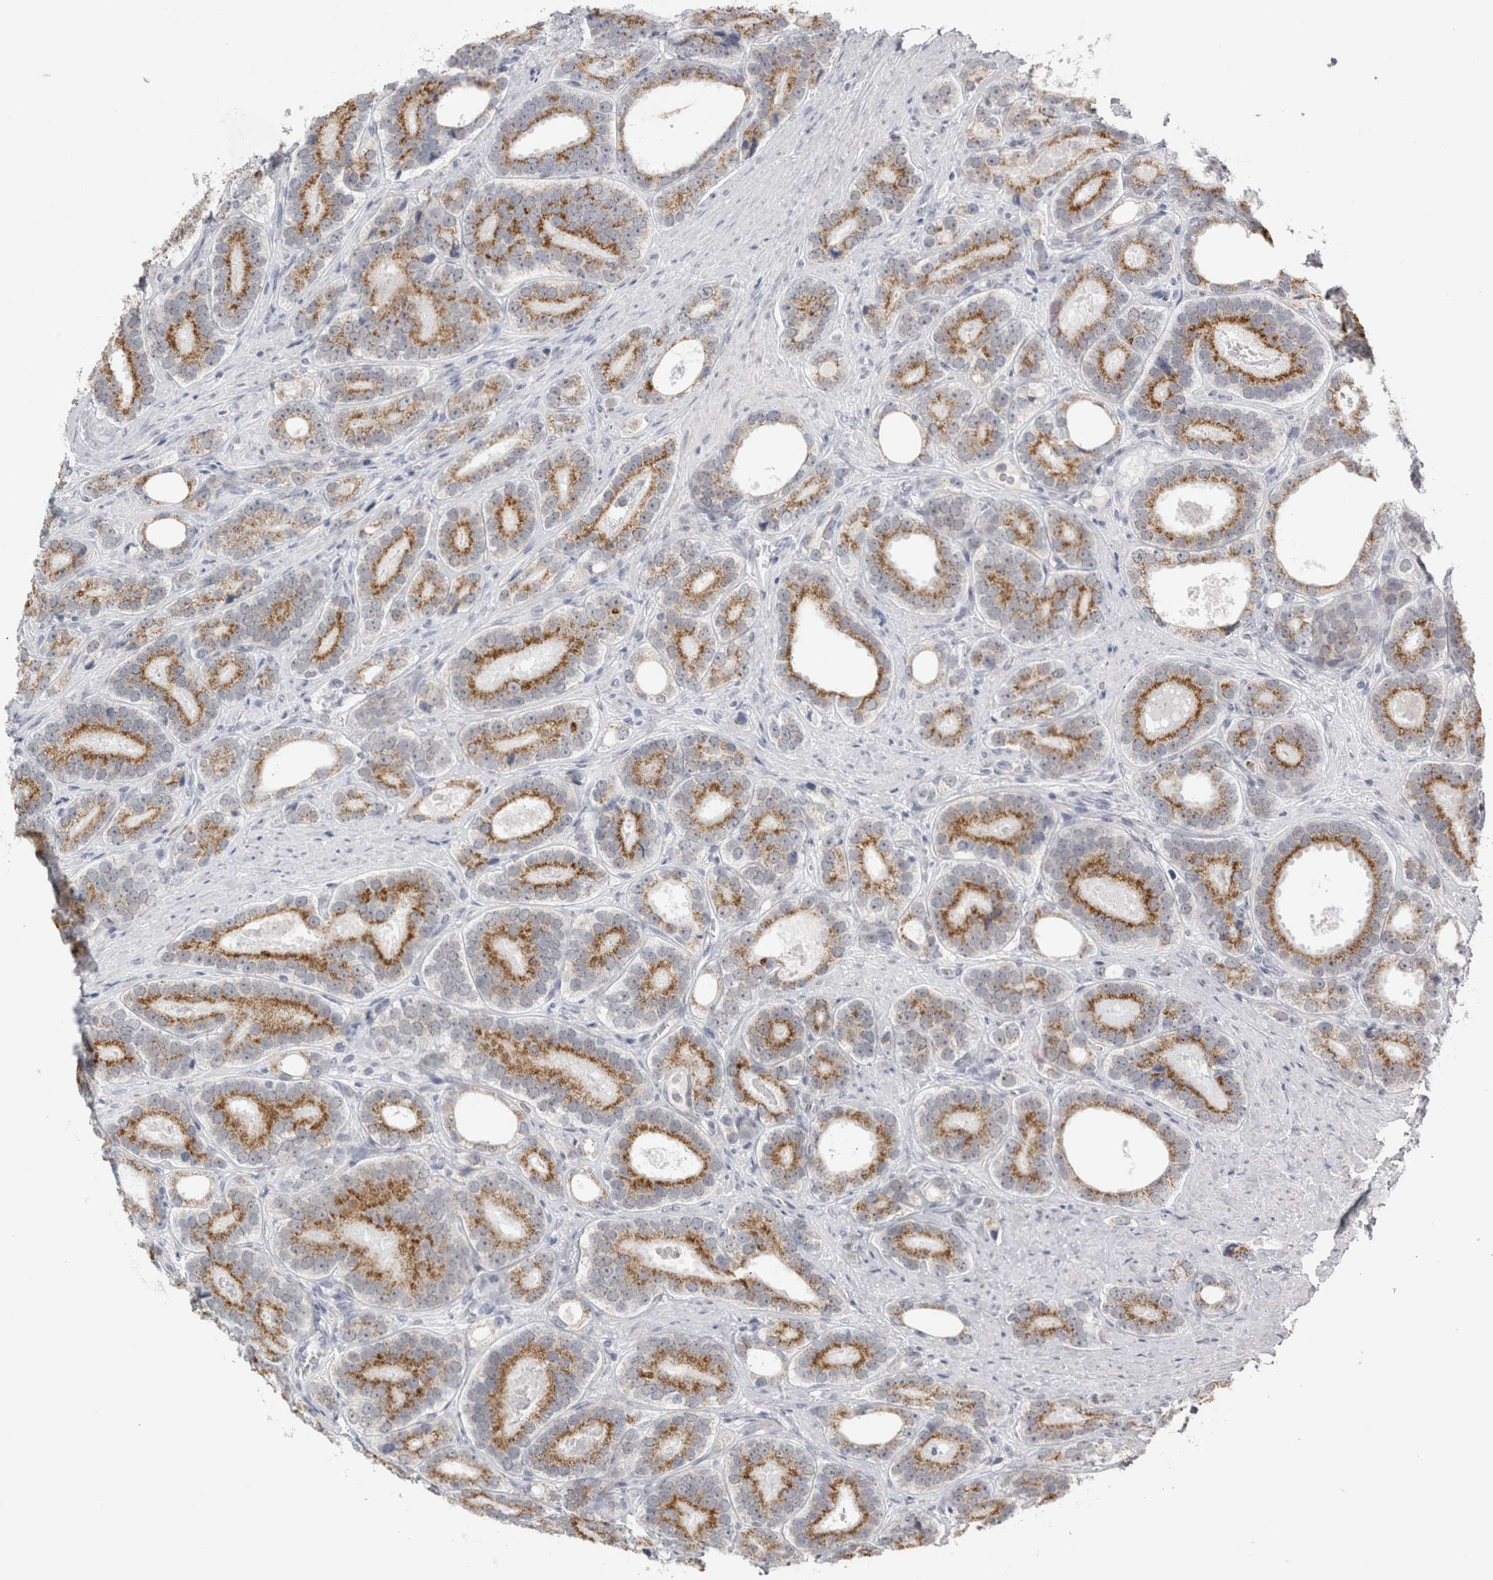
{"staining": {"intensity": "moderate", "quantity": ">75%", "location": "cytoplasmic/membranous"}, "tissue": "prostate cancer", "cell_type": "Tumor cells", "image_type": "cancer", "snomed": [{"axis": "morphology", "description": "Adenocarcinoma, High grade"}, {"axis": "topography", "description": "Prostate"}], "caption": "Immunohistochemistry (IHC) photomicrograph of adenocarcinoma (high-grade) (prostate) stained for a protein (brown), which exhibits medium levels of moderate cytoplasmic/membranous expression in approximately >75% of tumor cells.", "gene": "PLIN1", "patient": {"sex": "male", "age": 56}}